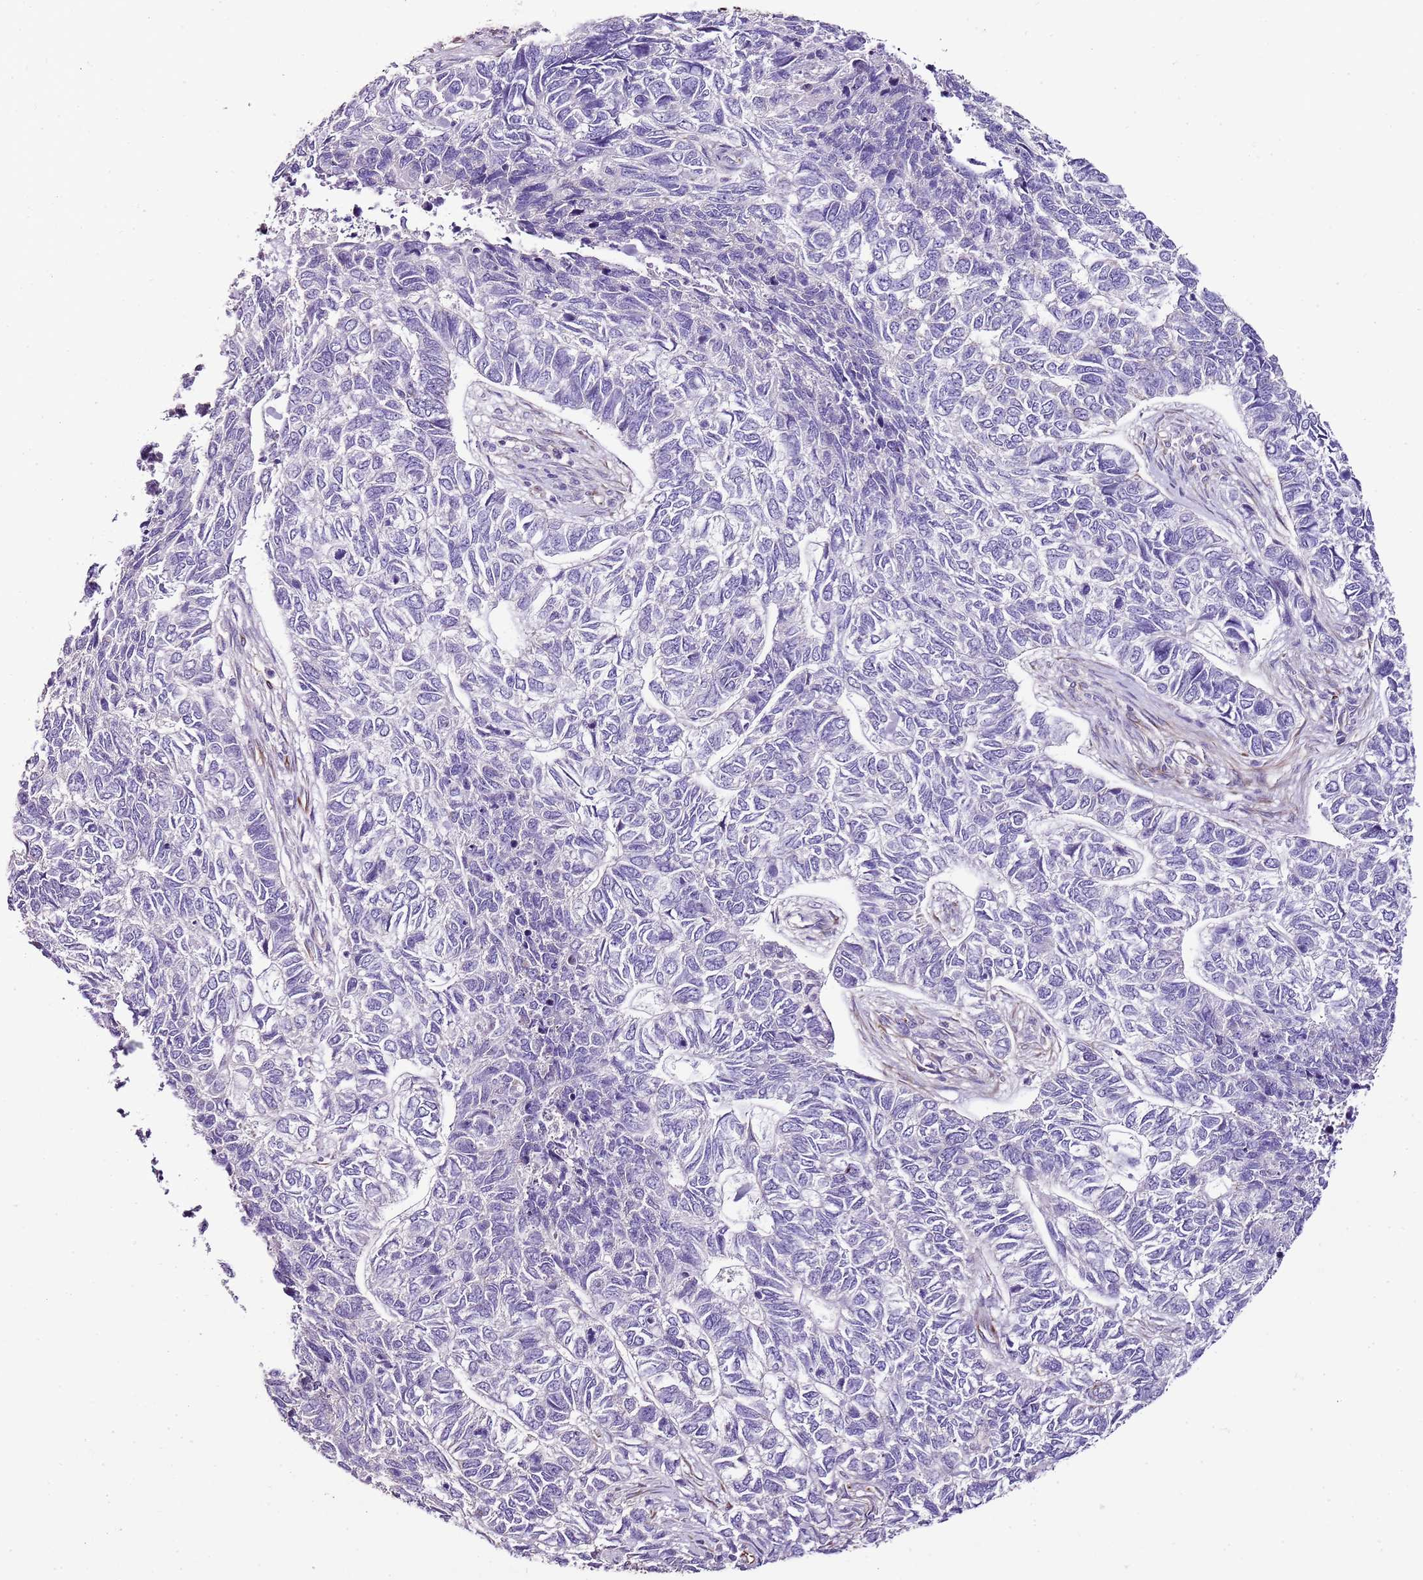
{"staining": {"intensity": "negative", "quantity": "none", "location": "none"}, "tissue": "skin cancer", "cell_type": "Tumor cells", "image_type": "cancer", "snomed": [{"axis": "morphology", "description": "Basal cell carcinoma"}, {"axis": "topography", "description": "Skin"}], "caption": "This is an IHC micrograph of human skin basal cell carcinoma. There is no positivity in tumor cells.", "gene": "ZNF786", "patient": {"sex": "female", "age": 65}}